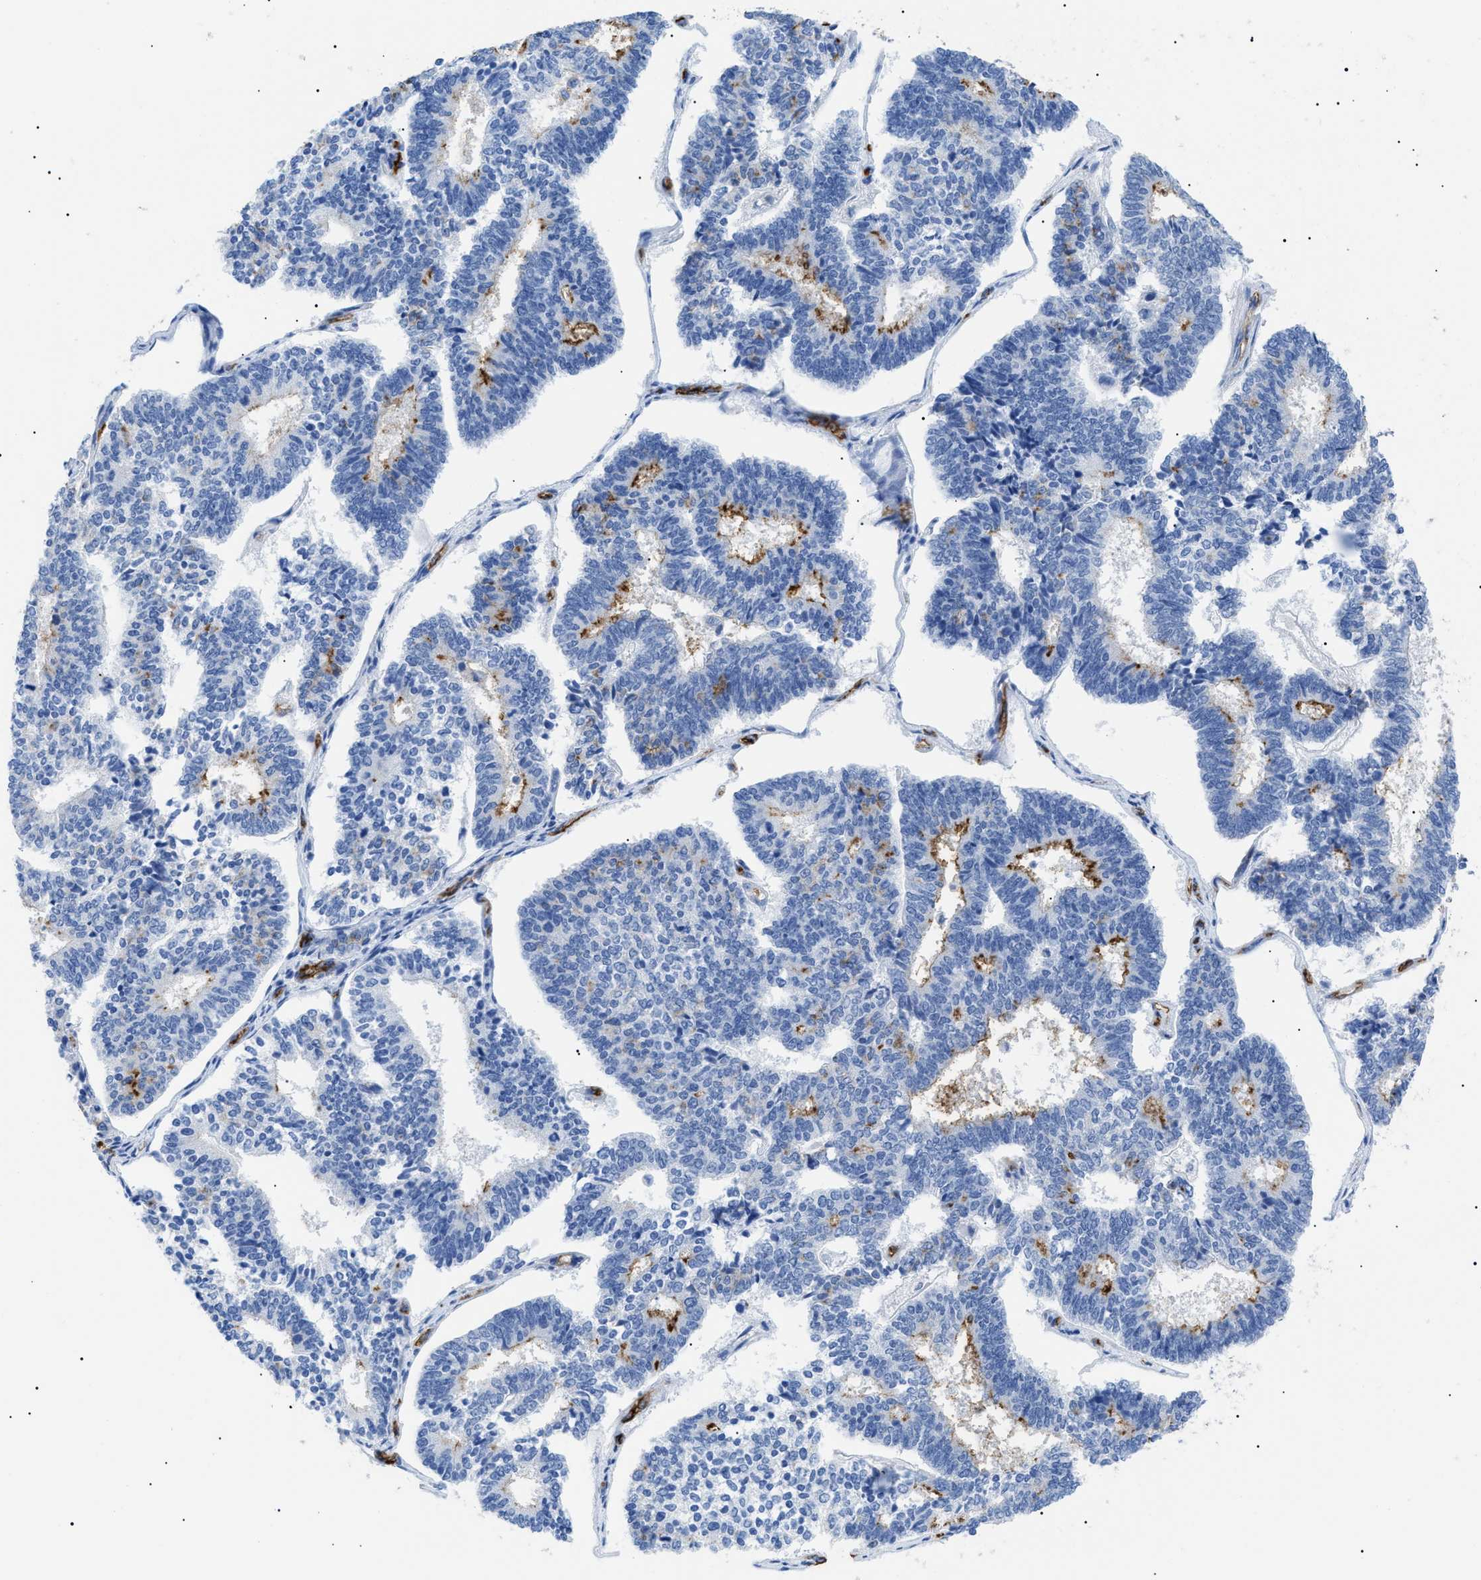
{"staining": {"intensity": "strong", "quantity": "<25%", "location": "cytoplasmic/membranous"}, "tissue": "endometrial cancer", "cell_type": "Tumor cells", "image_type": "cancer", "snomed": [{"axis": "morphology", "description": "Adenocarcinoma, NOS"}, {"axis": "topography", "description": "Endometrium"}], "caption": "Human endometrial cancer stained with a protein marker shows strong staining in tumor cells.", "gene": "PODXL", "patient": {"sex": "female", "age": 70}}